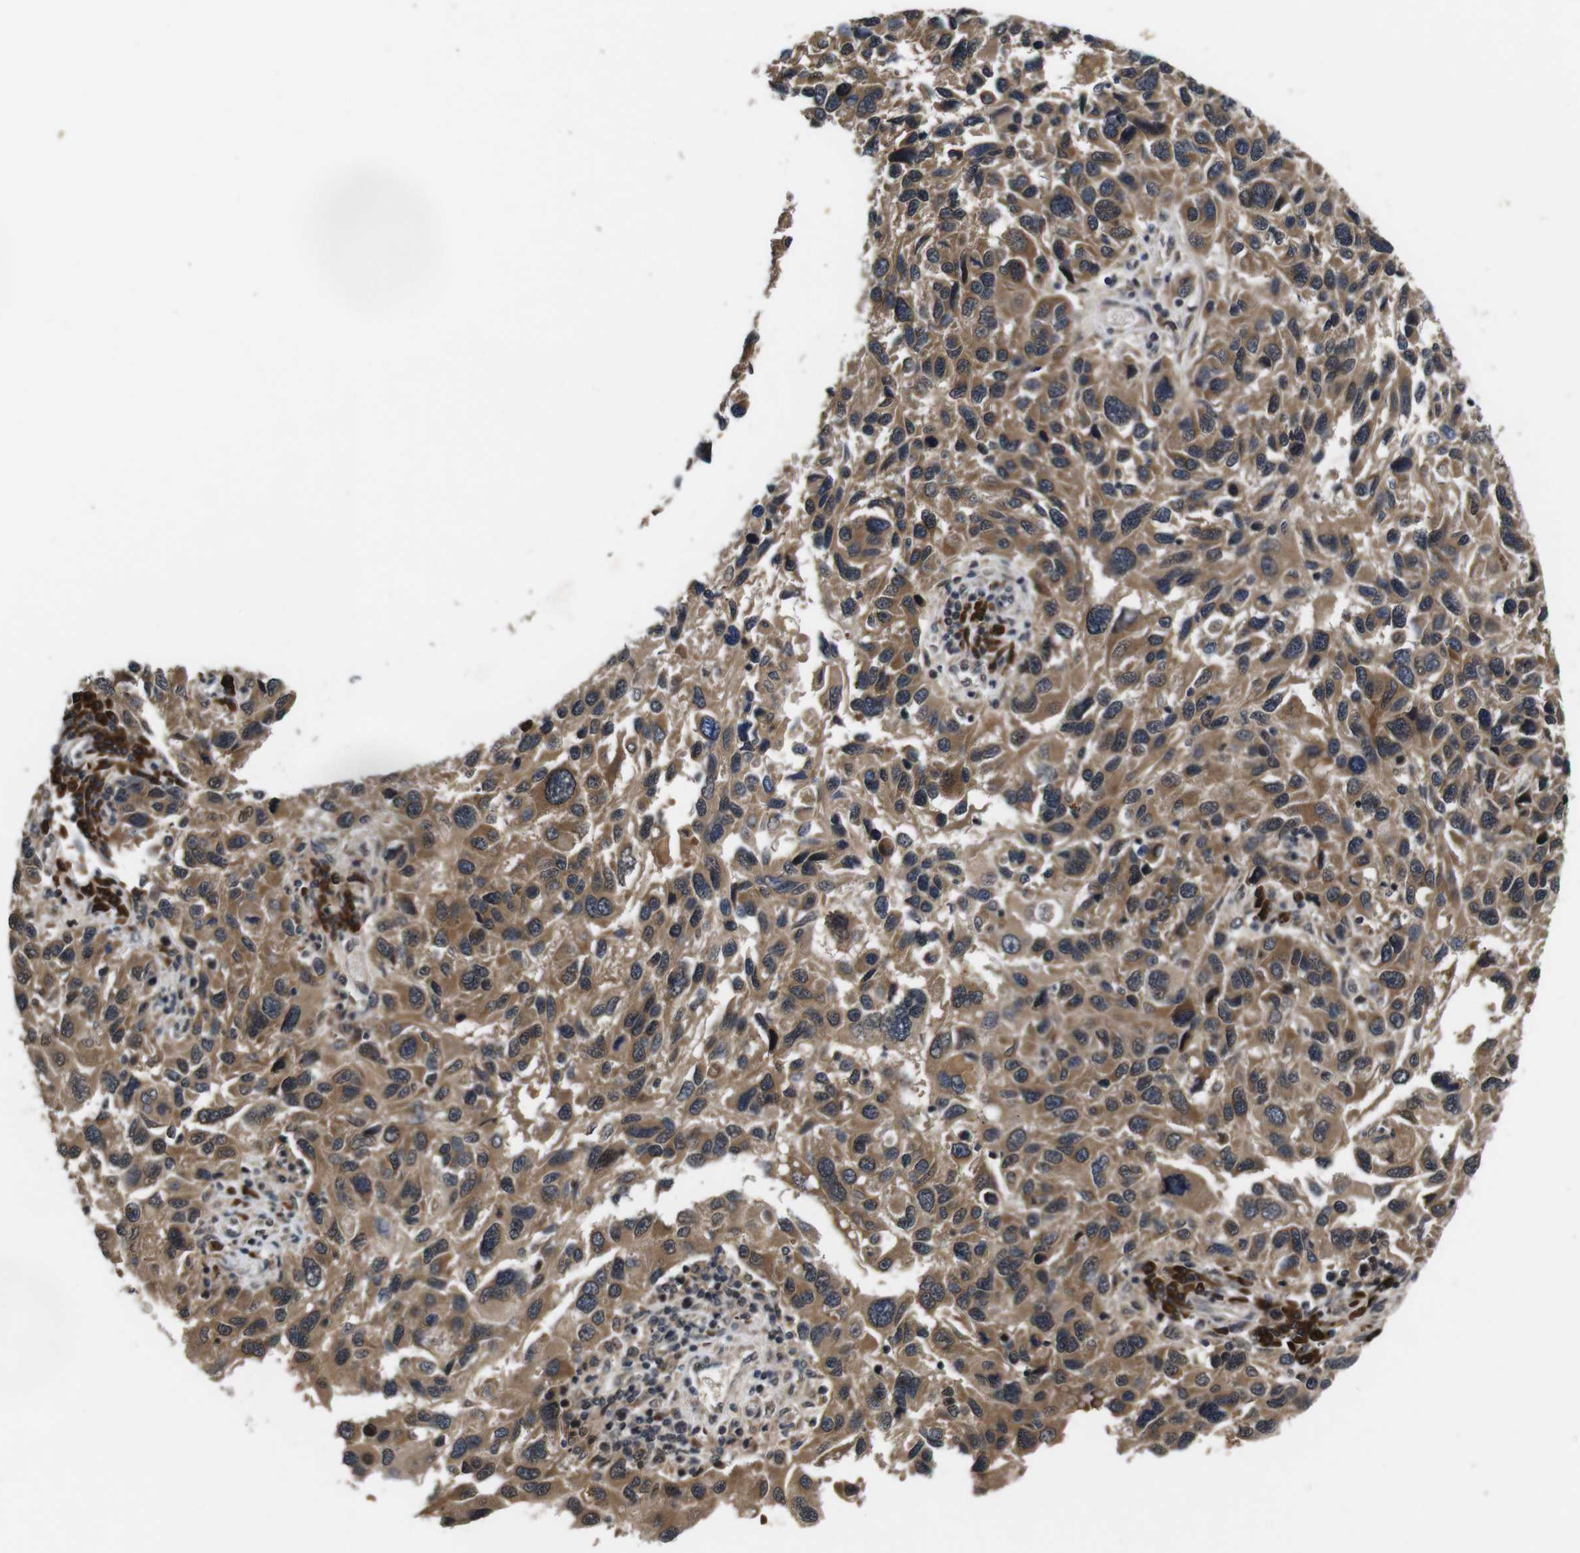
{"staining": {"intensity": "moderate", "quantity": ">75%", "location": "cytoplasmic/membranous"}, "tissue": "melanoma", "cell_type": "Tumor cells", "image_type": "cancer", "snomed": [{"axis": "morphology", "description": "Malignant melanoma, NOS"}, {"axis": "topography", "description": "Skin"}], "caption": "This histopathology image shows immunohistochemistry staining of human malignant melanoma, with medium moderate cytoplasmic/membranous staining in about >75% of tumor cells.", "gene": "ZBTB46", "patient": {"sex": "male", "age": 53}}